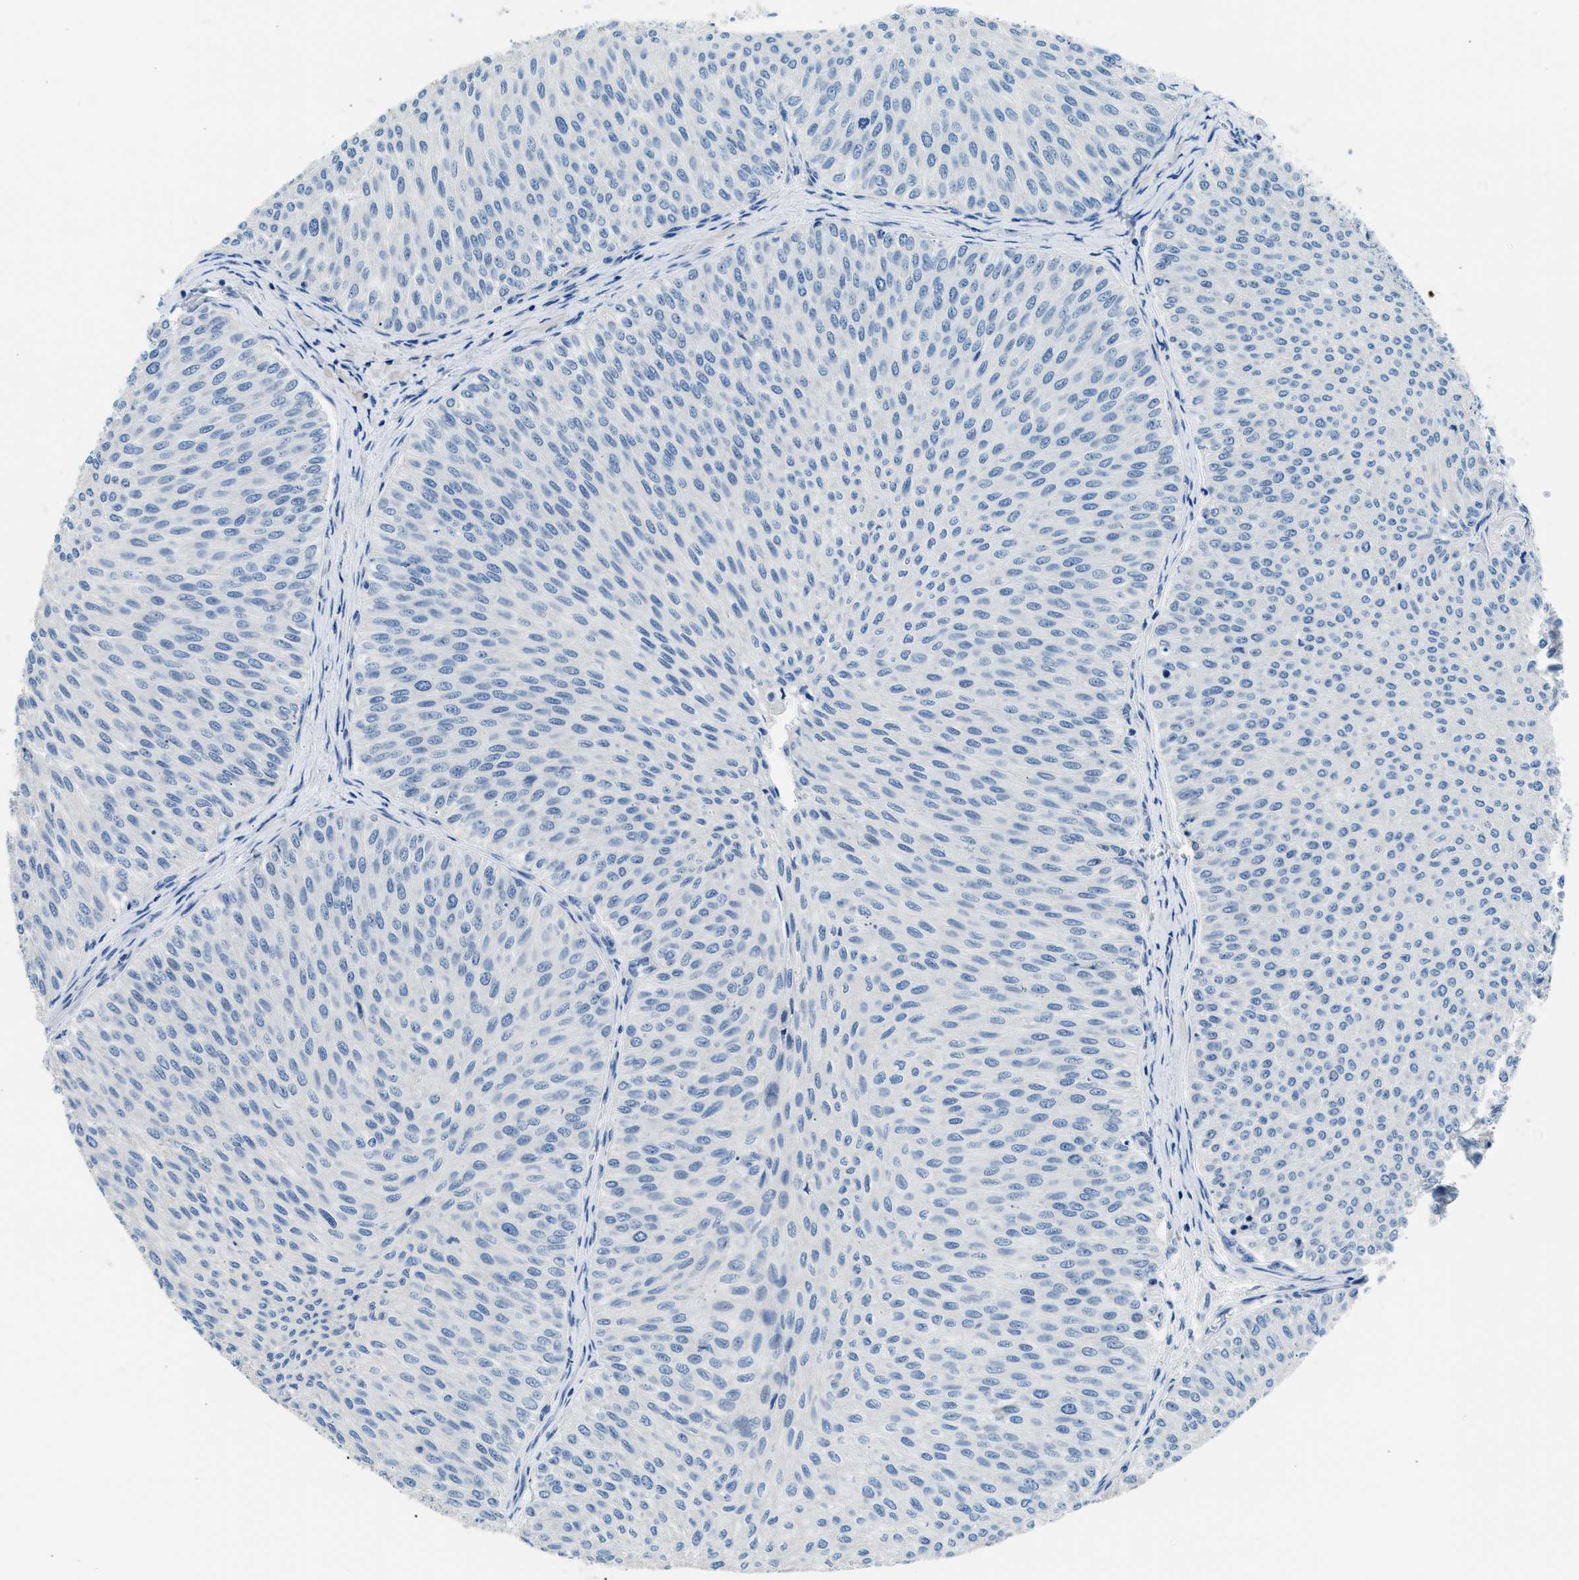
{"staining": {"intensity": "negative", "quantity": "none", "location": "none"}, "tissue": "urothelial cancer", "cell_type": "Tumor cells", "image_type": "cancer", "snomed": [{"axis": "morphology", "description": "Urothelial carcinoma, Low grade"}, {"axis": "topography", "description": "Urinary bladder"}], "caption": "The image exhibits no significant staining in tumor cells of low-grade urothelial carcinoma.", "gene": "CLDN18", "patient": {"sex": "male", "age": 78}}